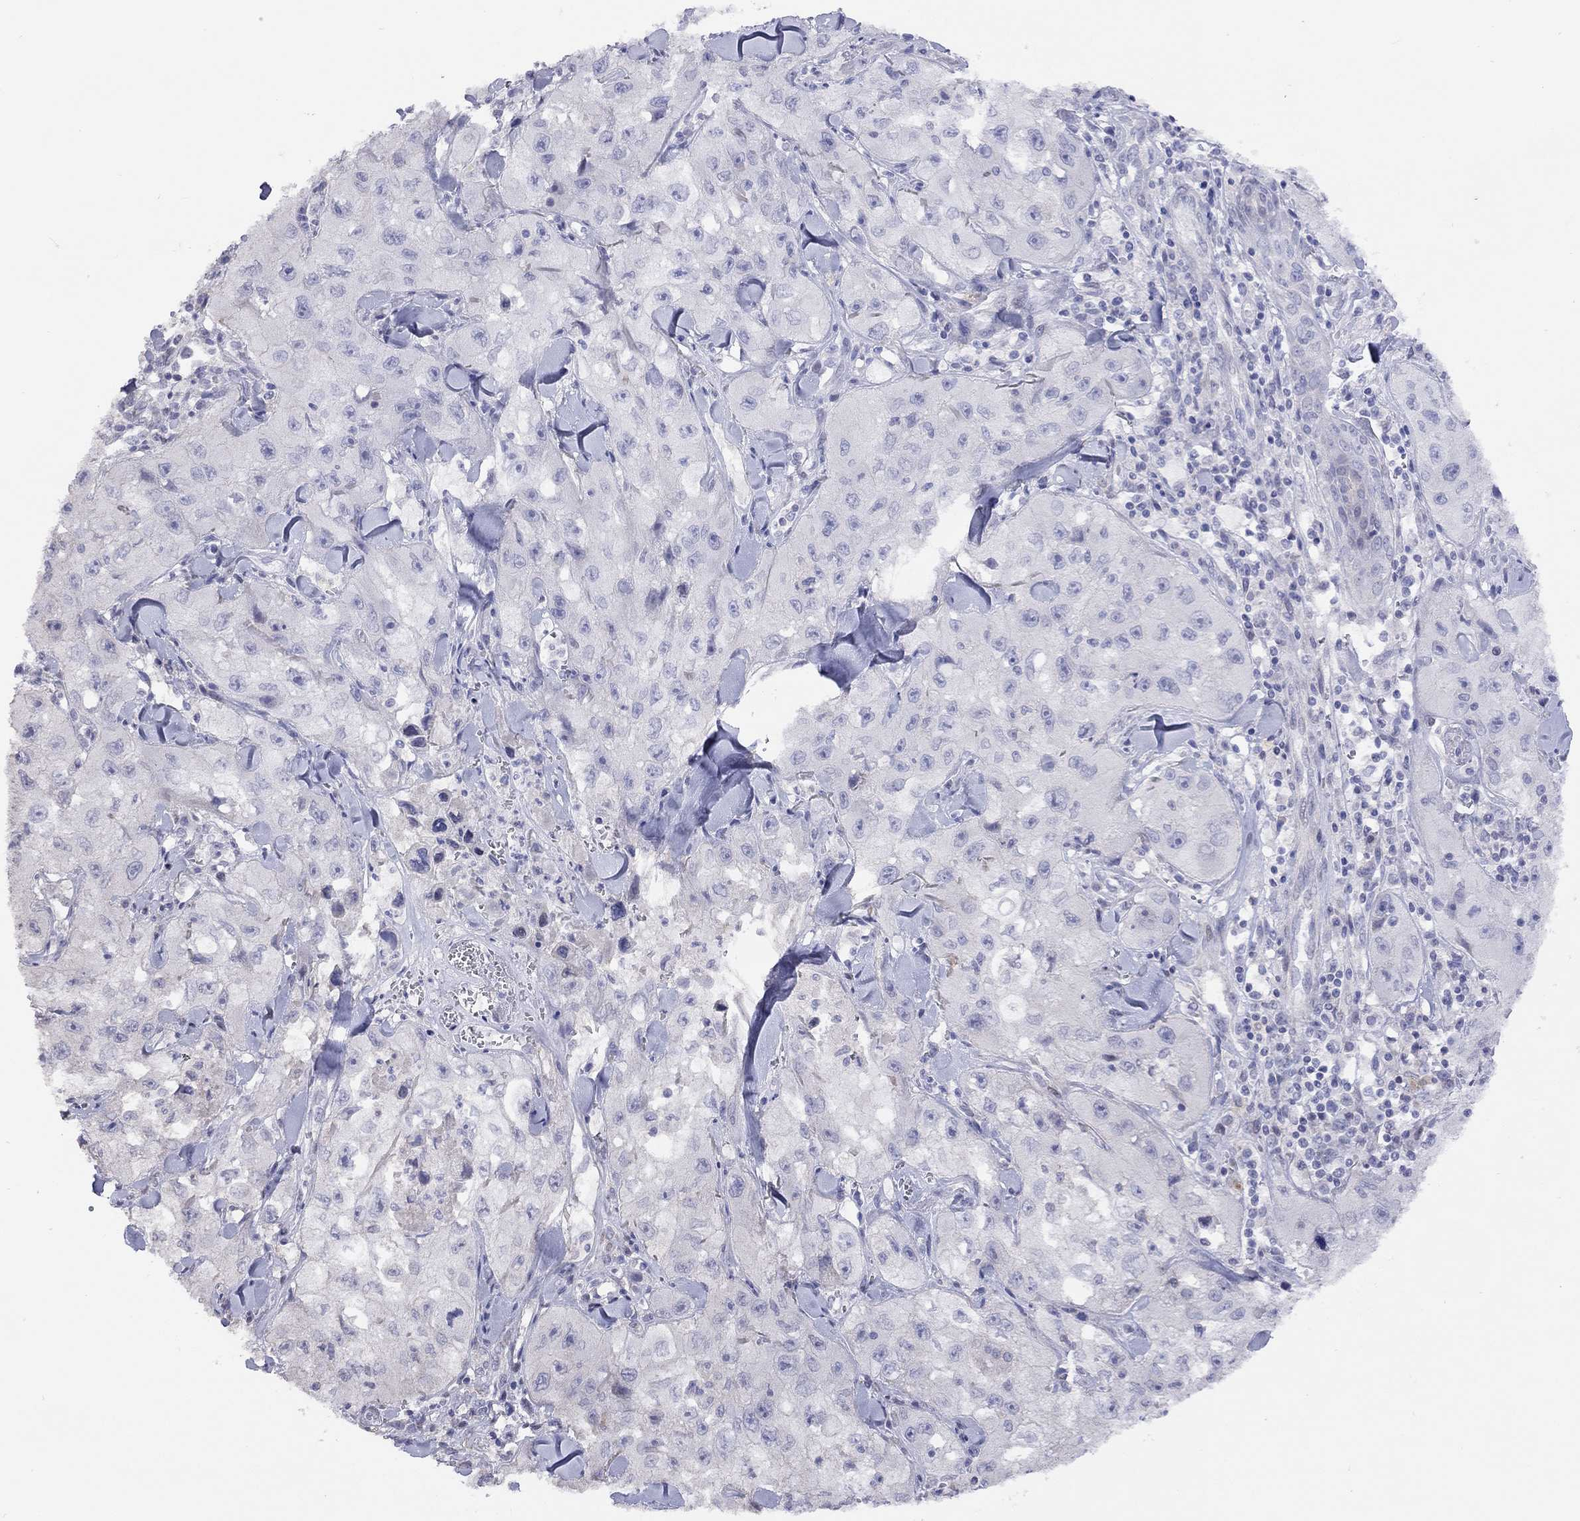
{"staining": {"intensity": "negative", "quantity": "none", "location": "none"}, "tissue": "skin cancer", "cell_type": "Tumor cells", "image_type": "cancer", "snomed": [{"axis": "morphology", "description": "Squamous cell carcinoma, NOS"}, {"axis": "topography", "description": "Skin"}, {"axis": "topography", "description": "Subcutis"}], "caption": "High magnification brightfield microscopy of skin squamous cell carcinoma stained with DAB (3,3'-diaminobenzidine) (brown) and counterstained with hematoxylin (blue): tumor cells show no significant positivity. The staining was performed using DAB to visualize the protein expression in brown, while the nuclei were stained in blue with hematoxylin (Magnification: 20x).", "gene": "SYTL2", "patient": {"sex": "male", "age": 73}}